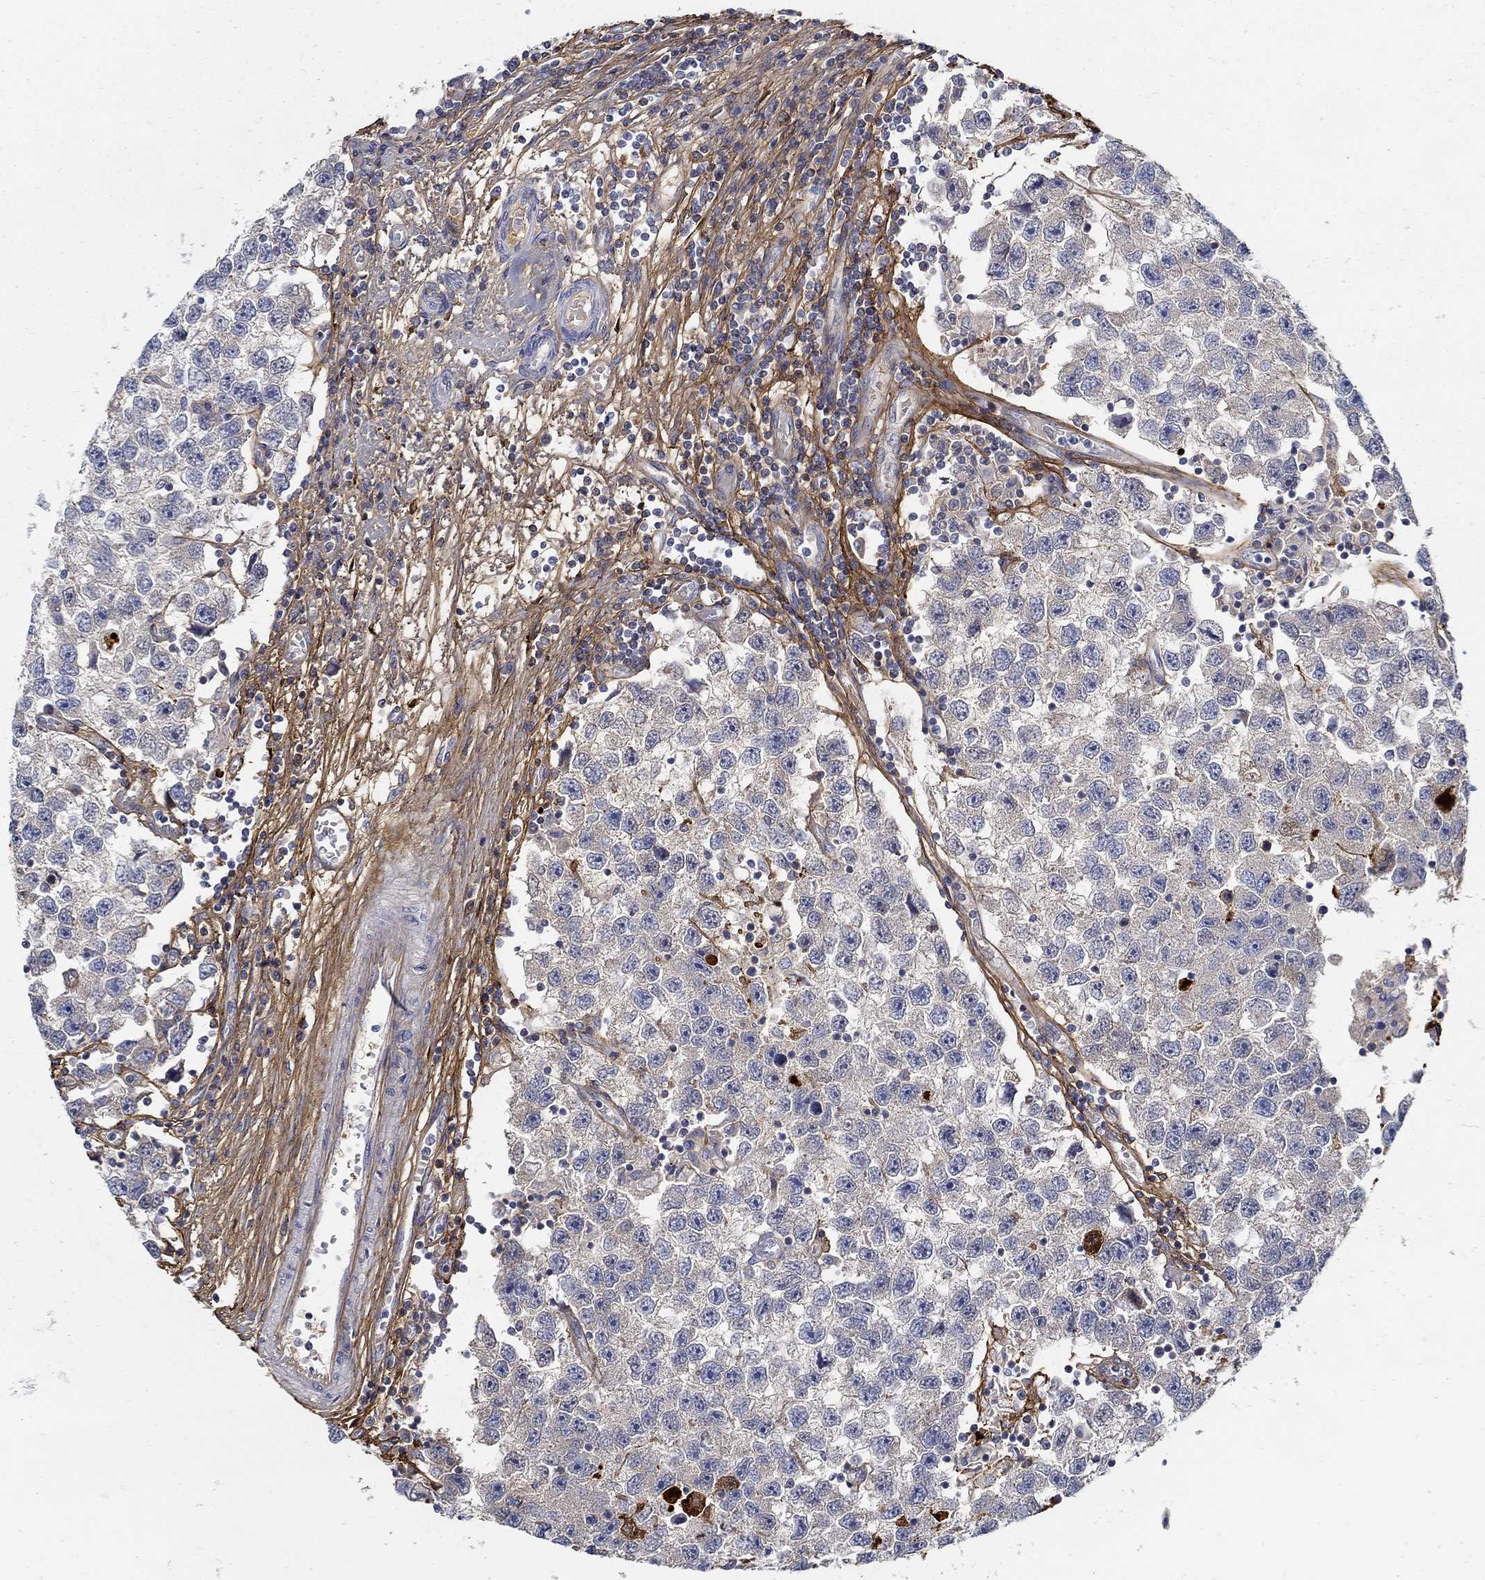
{"staining": {"intensity": "negative", "quantity": "none", "location": "none"}, "tissue": "testis cancer", "cell_type": "Tumor cells", "image_type": "cancer", "snomed": [{"axis": "morphology", "description": "Seminoma, NOS"}, {"axis": "topography", "description": "Testis"}], "caption": "Immunohistochemical staining of seminoma (testis) demonstrates no significant staining in tumor cells.", "gene": "TGFBI", "patient": {"sex": "male", "age": 26}}